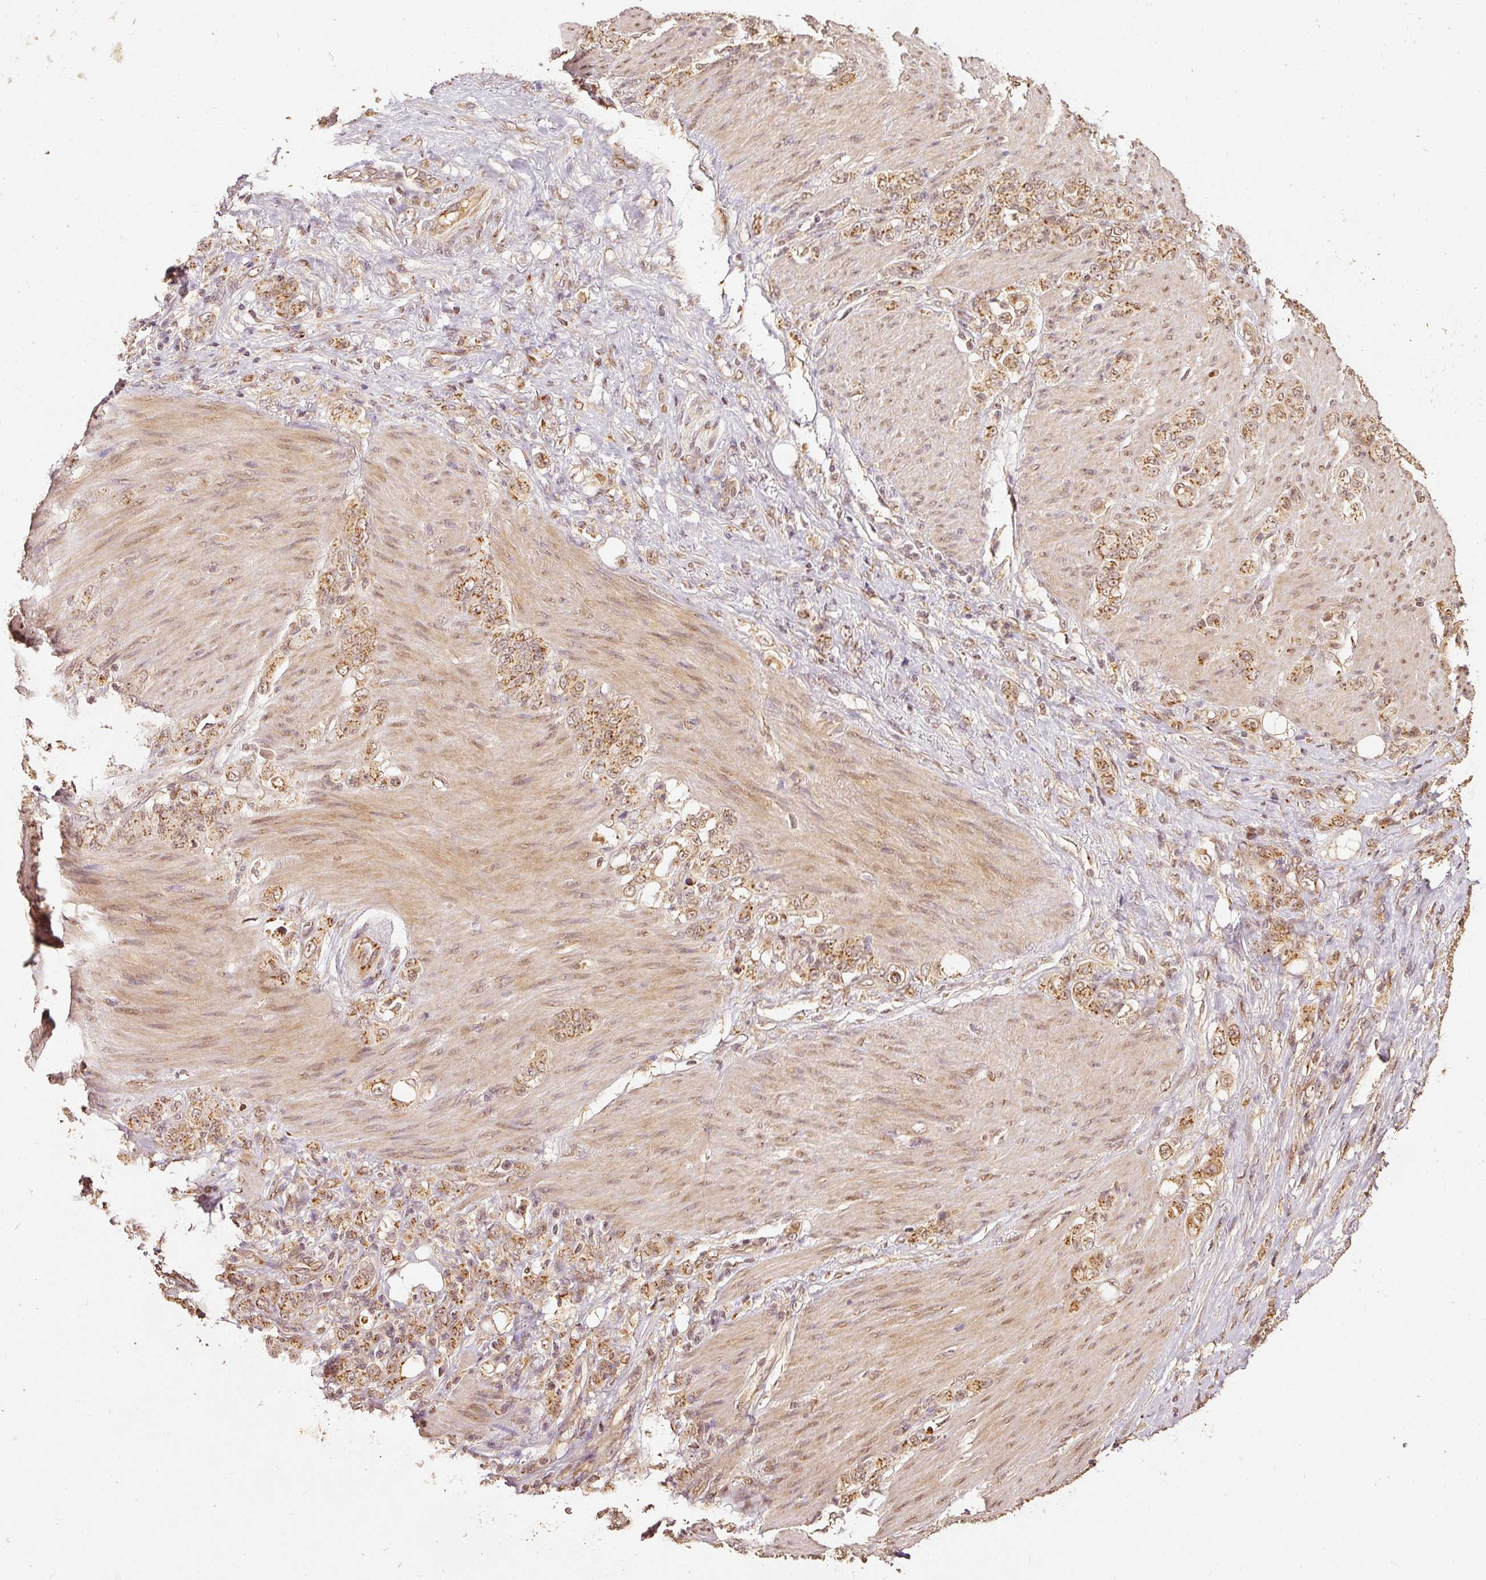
{"staining": {"intensity": "moderate", "quantity": ">75%", "location": "cytoplasmic/membranous"}, "tissue": "stomach cancer", "cell_type": "Tumor cells", "image_type": "cancer", "snomed": [{"axis": "morphology", "description": "Normal tissue, NOS"}, {"axis": "morphology", "description": "Adenocarcinoma, NOS"}, {"axis": "topography", "description": "Stomach"}], "caption": "Immunohistochemistry (IHC) photomicrograph of neoplastic tissue: stomach cancer (adenocarcinoma) stained using immunohistochemistry (IHC) demonstrates medium levels of moderate protein expression localized specifically in the cytoplasmic/membranous of tumor cells, appearing as a cytoplasmic/membranous brown color.", "gene": "FUT8", "patient": {"sex": "female", "age": 79}}